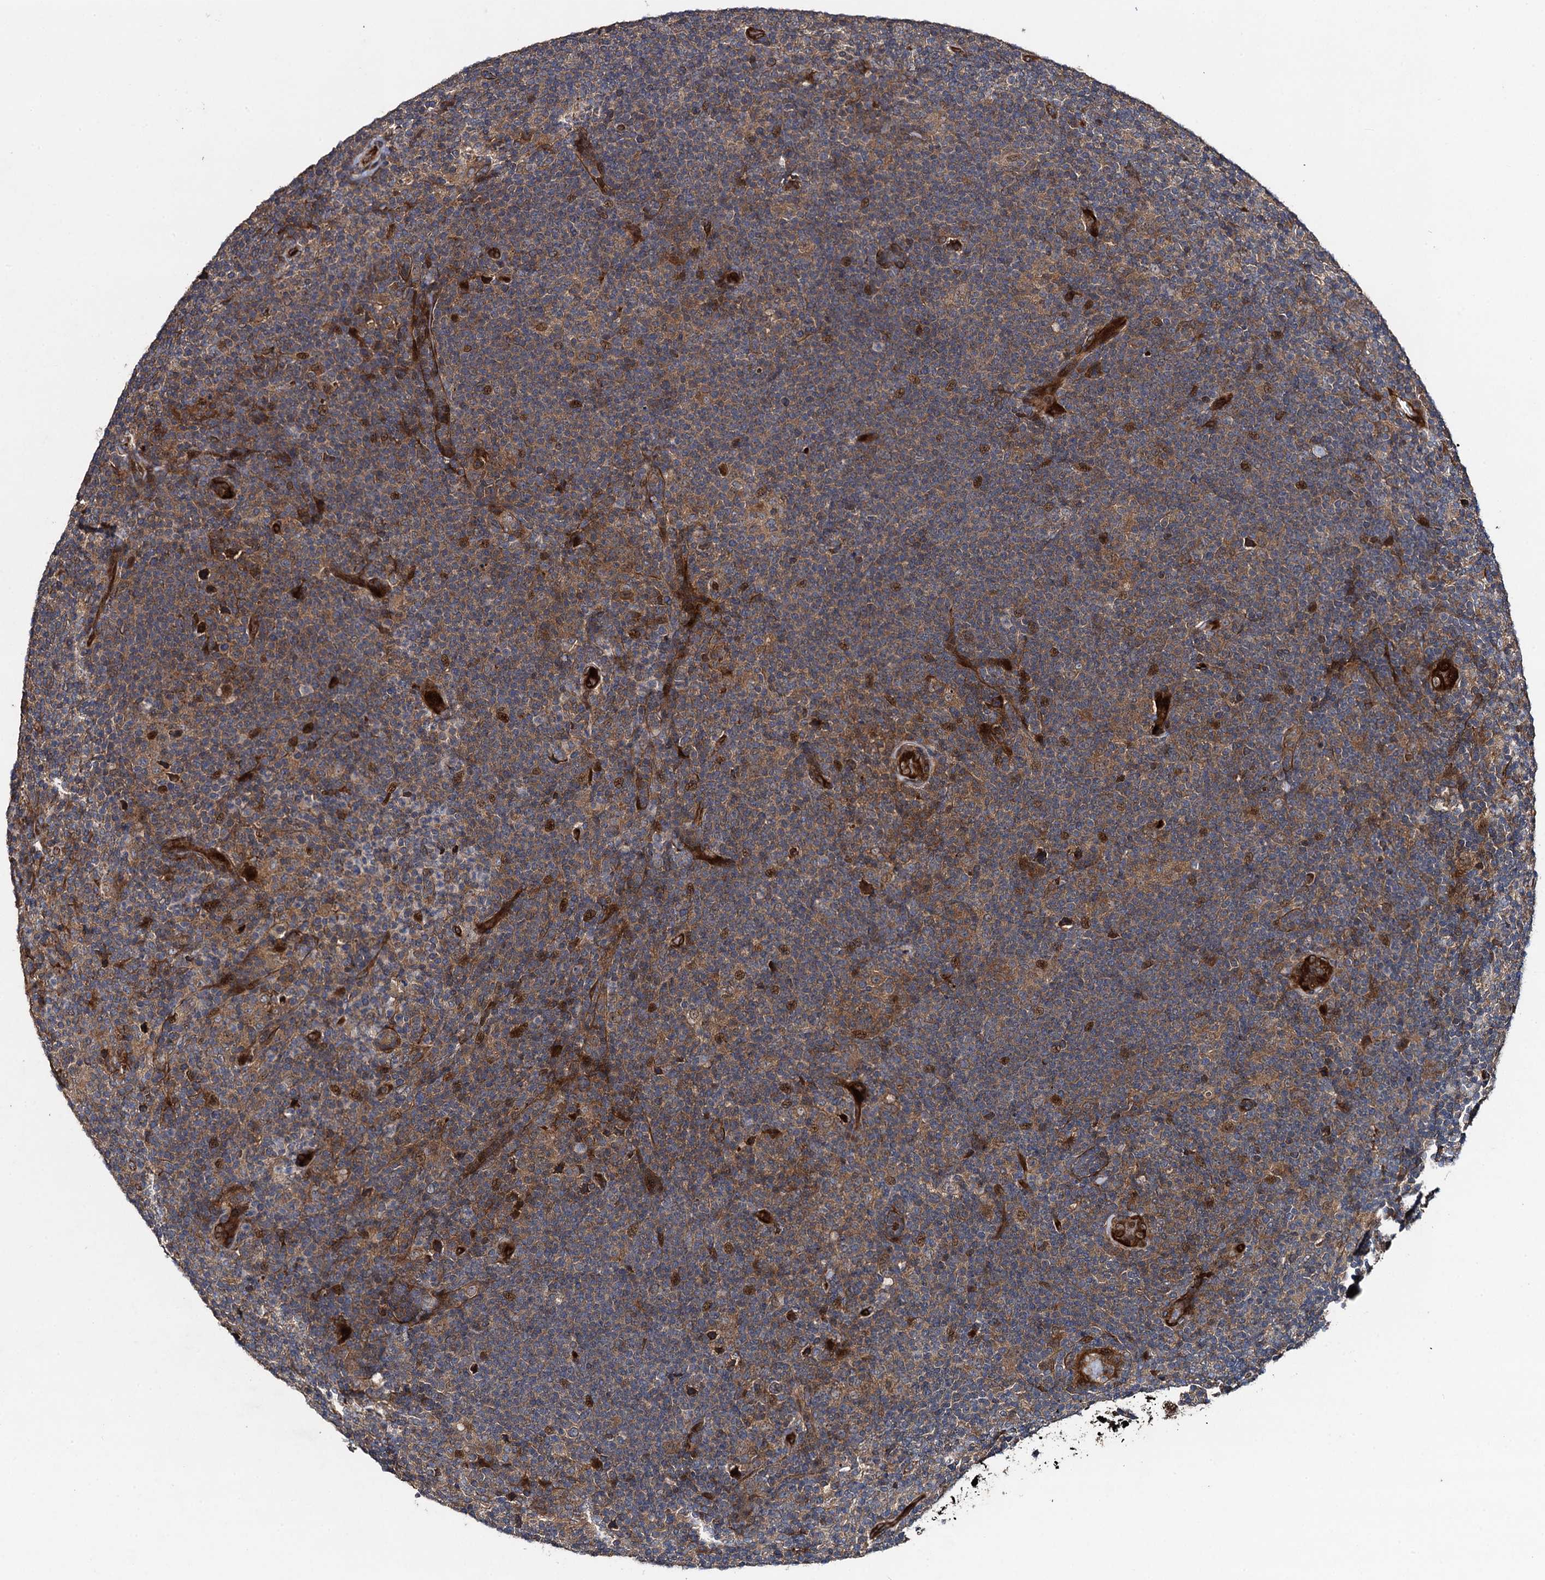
{"staining": {"intensity": "weak", "quantity": ">75%", "location": "cytoplasmic/membranous"}, "tissue": "lymphoma", "cell_type": "Tumor cells", "image_type": "cancer", "snomed": [{"axis": "morphology", "description": "Hodgkin's disease, NOS"}, {"axis": "topography", "description": "Lymph node"}], "caption": "Brown immunohistochemical staining in human lymphoma reveals weak cytoplasmic/membranous positivity in approximately >75% of tumor cells. (Brightfield microscopy of DAB IHC at high magnification).", "gene": "RHOBTB1", "patient": {"sex": "female", "age": 57}}